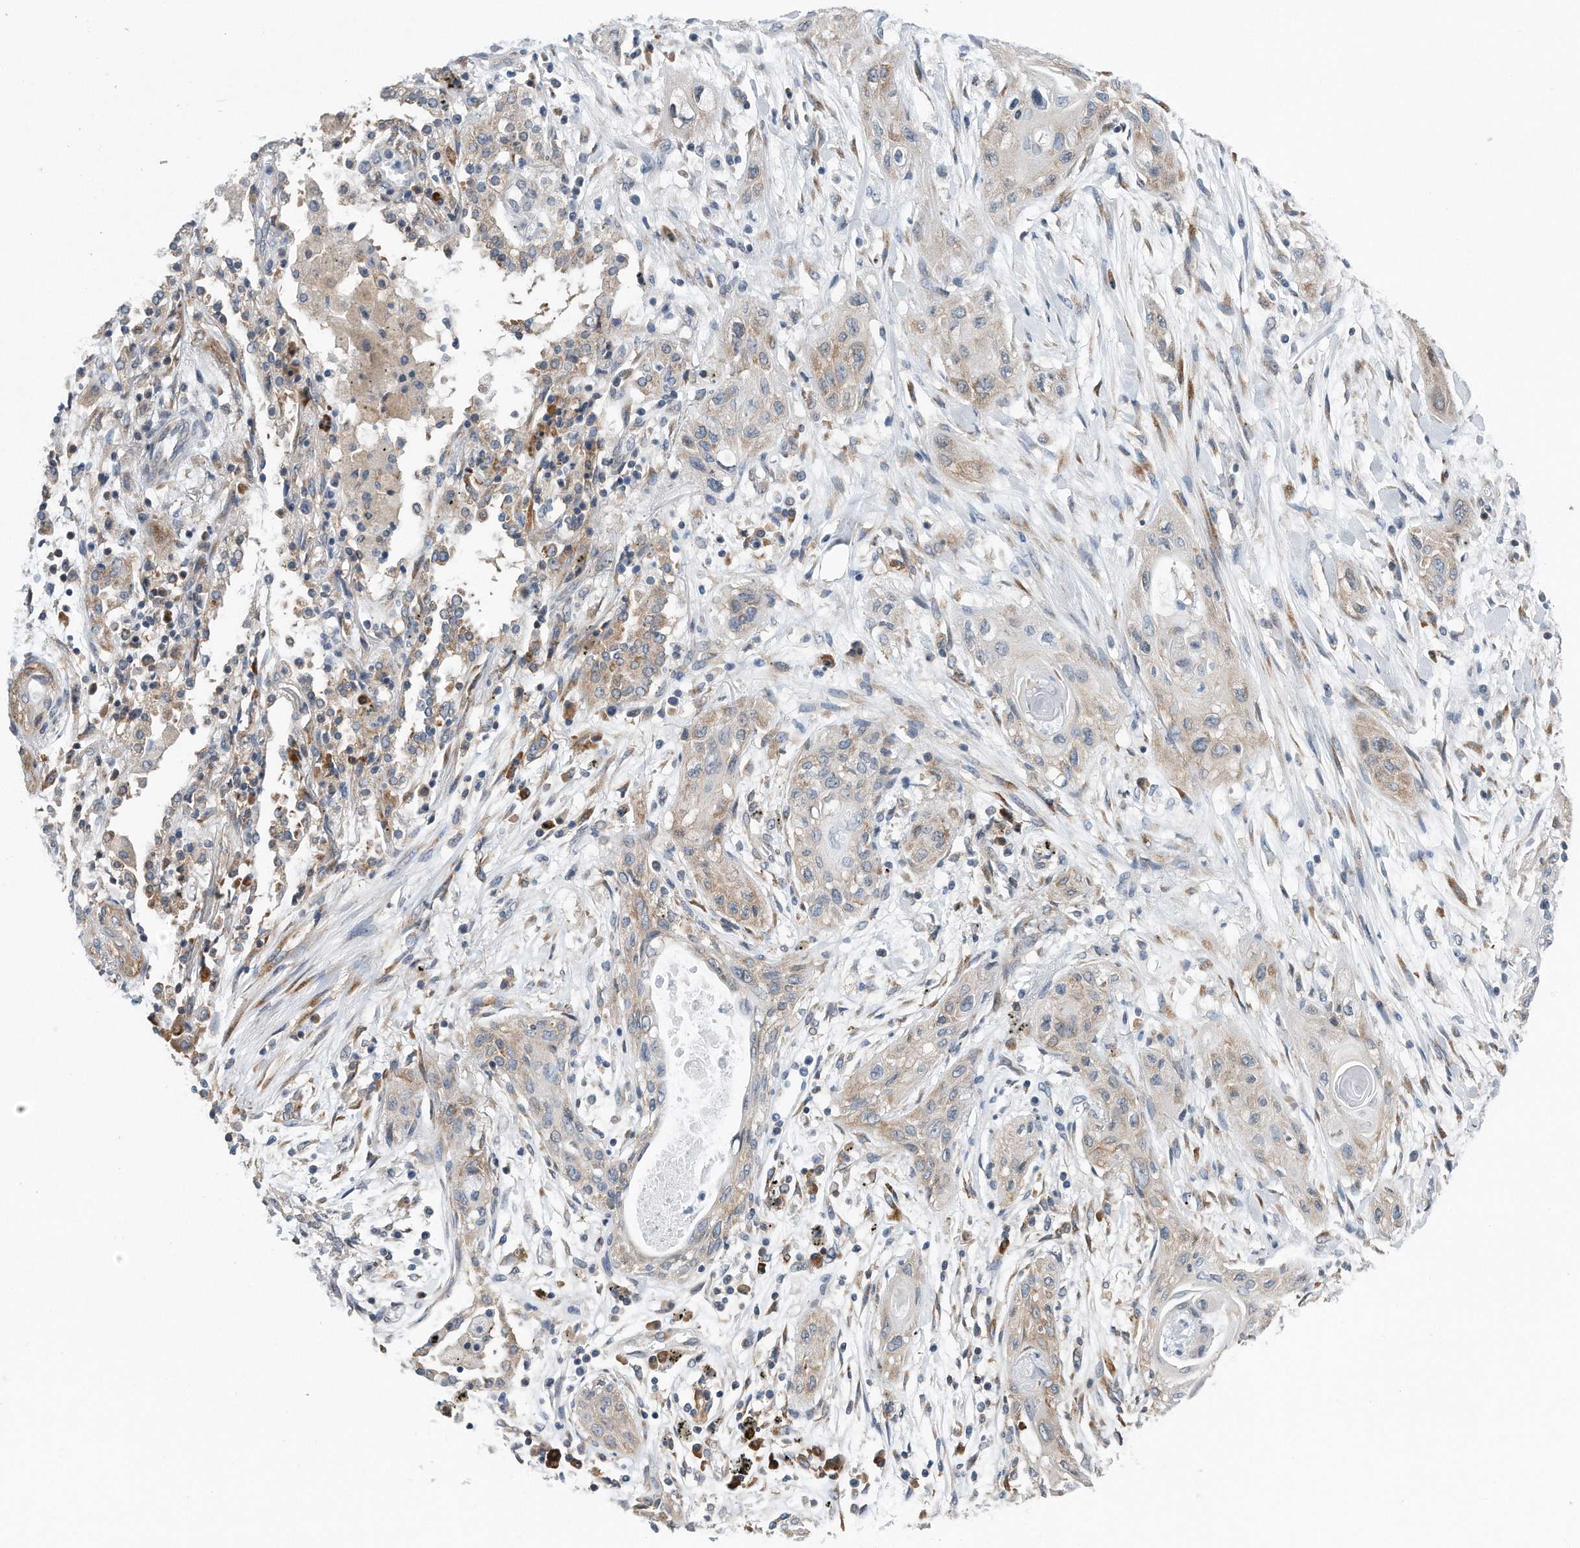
{"staining": {"intensity": "weak", "quantity": "<25%", "location": "cytoplasmic/membranous"}, "tissue": "lung cancer", "cell_type": "Tumor cells", "image_type": "cancer", "snomed": [{"axis": "morphology", "description": "Squamous cell carcinoma, NOS"}, {"axis": "topography", "description": "Lung"}], "caption": "High magnification brightfield microscopy of lung squamous cell carcinoma stained with DAB (brown) and counterstained with hematoxylin (blue): tumor cells show no significant expression.", "gene": "RPL26L1", "patient": {"sex": "female", "age": 47}}